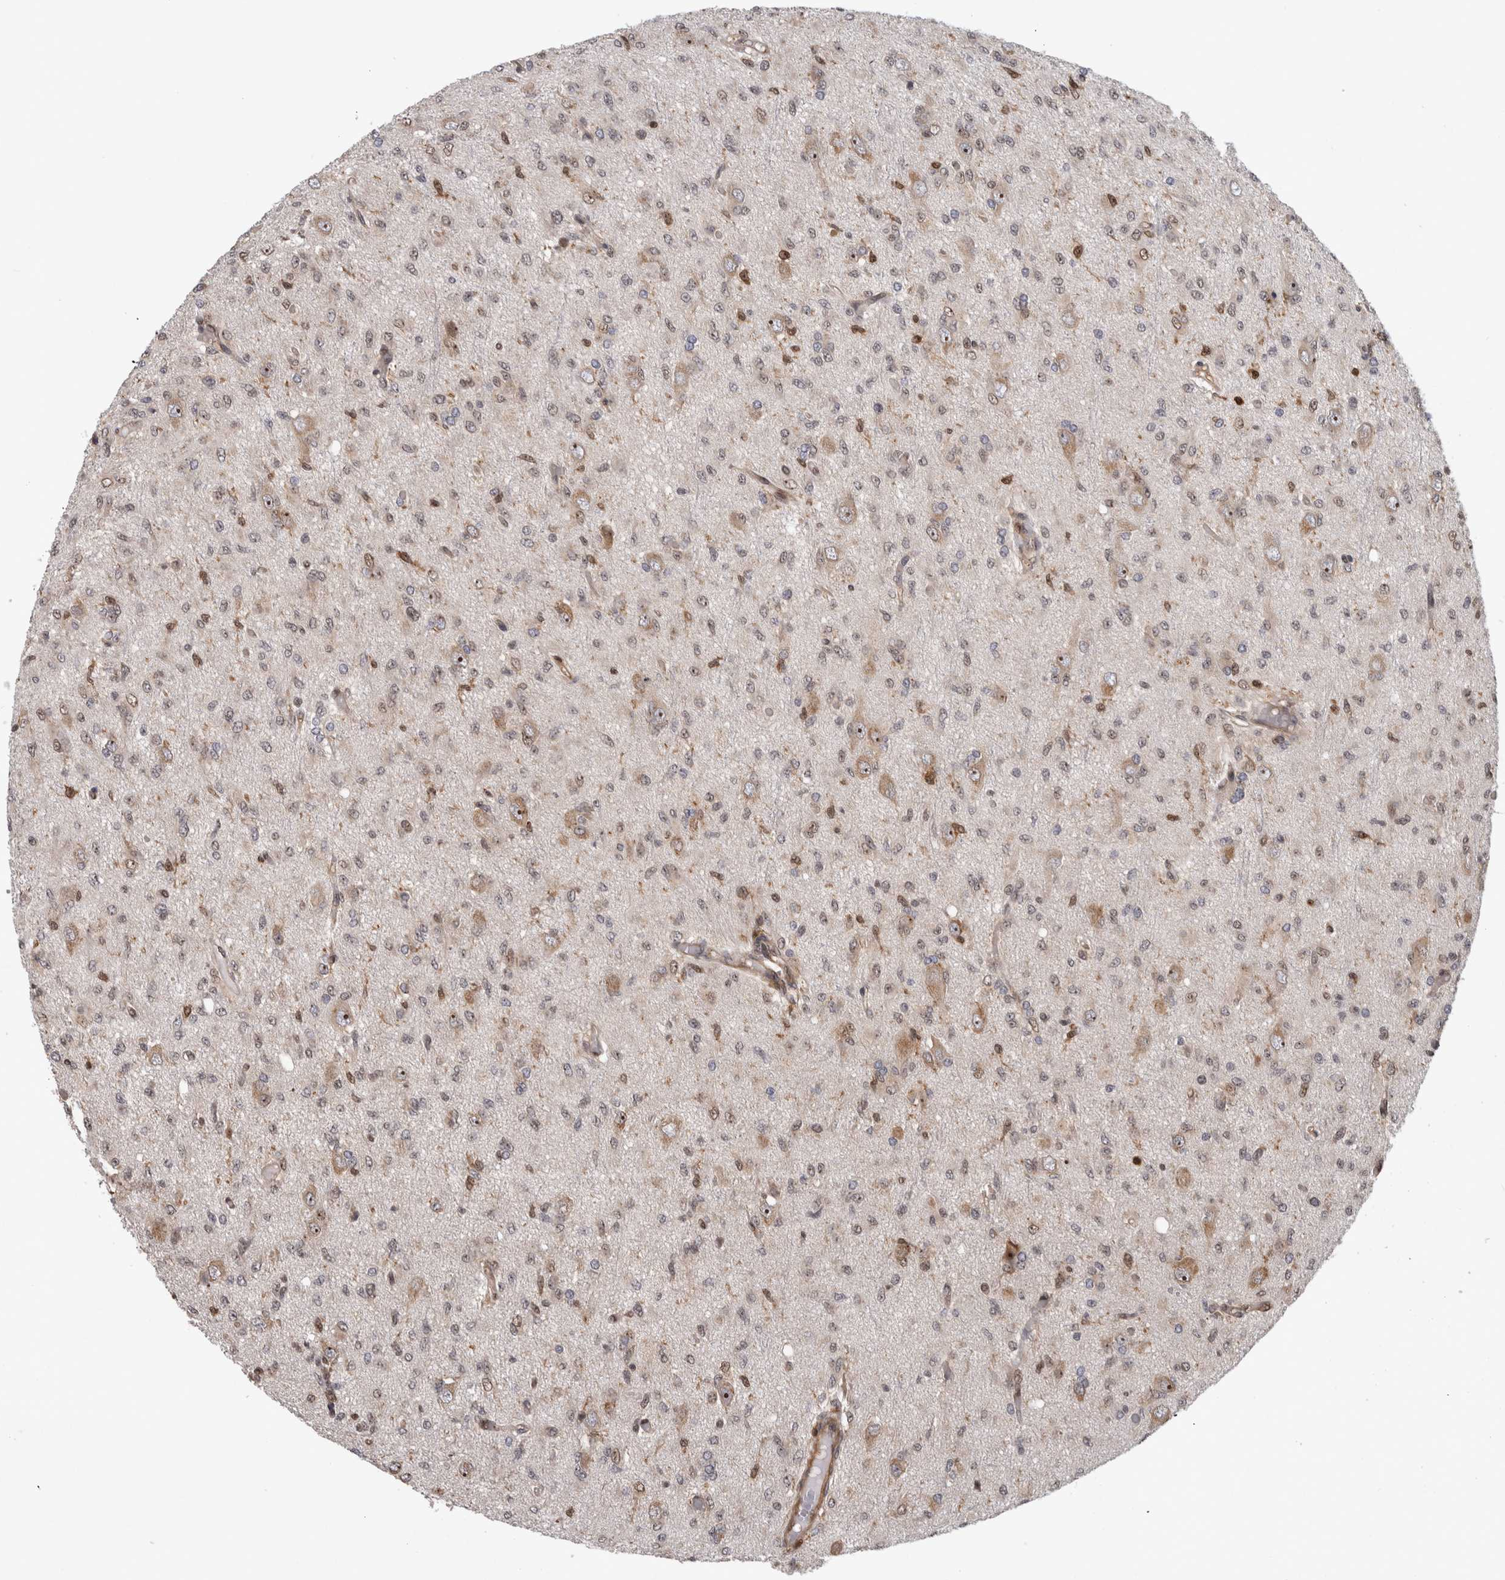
{"staining": {"intensity": "weak", "quantity": "25%-75%", "location": "nuclear"}, "tissue": "glioma", "cell_type": "Tumor cells", "image_type": "cancer", "snomed": [{"axis": "morphology", "description": "Glioma, malignant, High grade"}, {"axis": "topography", "description": "Brain"}], "caption": "Malignant glioma (high-grade) tissue demonstrates weak nuclear expression in about 25%-75% of tumor cells, visualized by immunohistochemistry. (DAB = brown stain, brightfield microscopy at high magnification).", "gene": "TDRD7", "patient": {"sex": "female", "age": 59}}